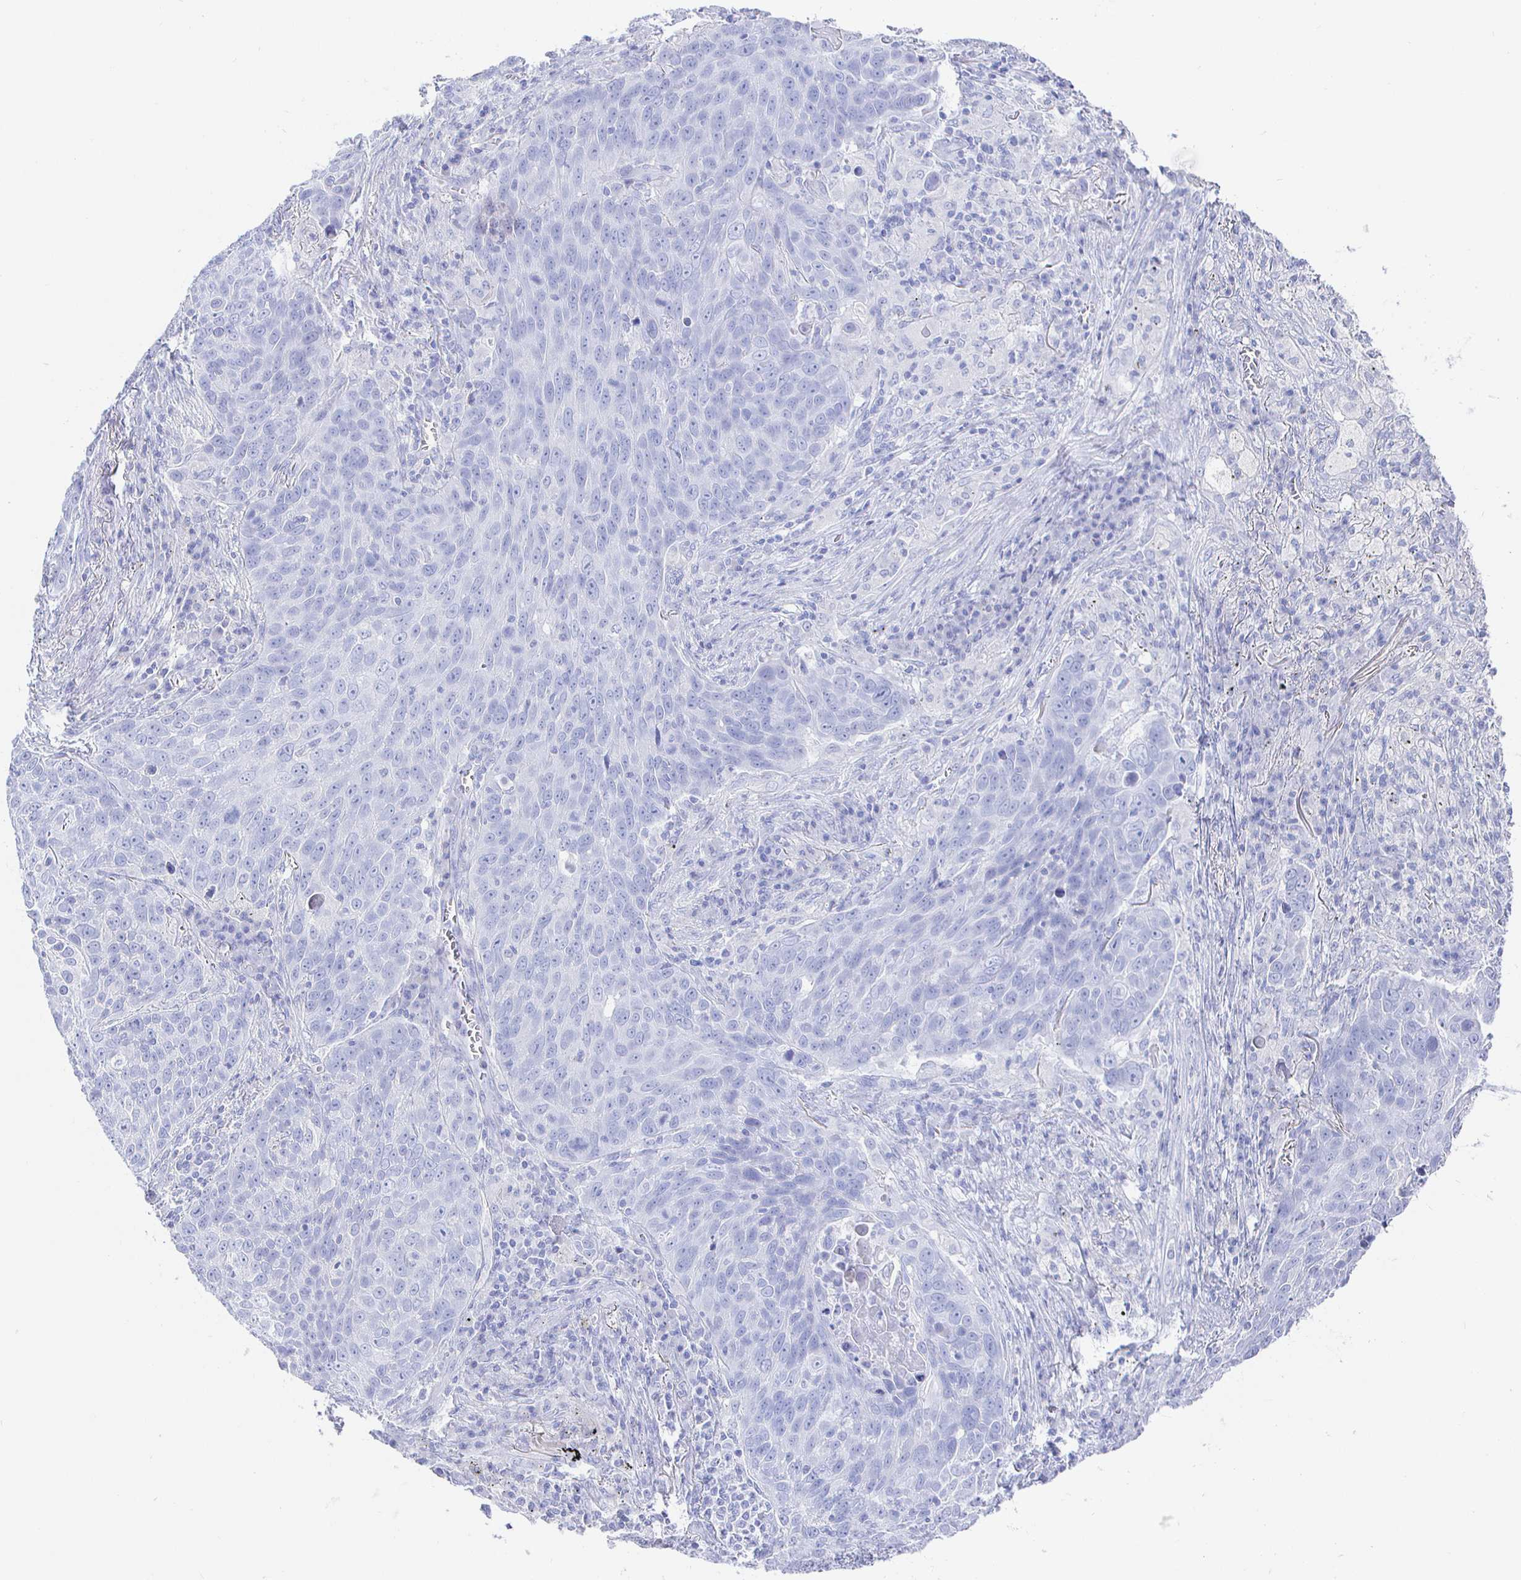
{"staining": {"intensity": "negative", "quantity": "none", "location": "none"}, "tissue": "lung cancer", "cell_type": "Tumor cells", "image_type": "cancer", "snomed": [{"axis": "morphology", "description": "Squamous cell carcinoma, NOS"}, {"axis": "topography", "description": "Lung"}], "caption": "Immunohistochemistry (IHC) micrograph of neoplastic tissue: lung squamous cell carcinoma stained with DAB displays no significant protein positivity in tumor cells.", "gene": "CLCA1", "patient": {"sex": "male", "age": 78}}